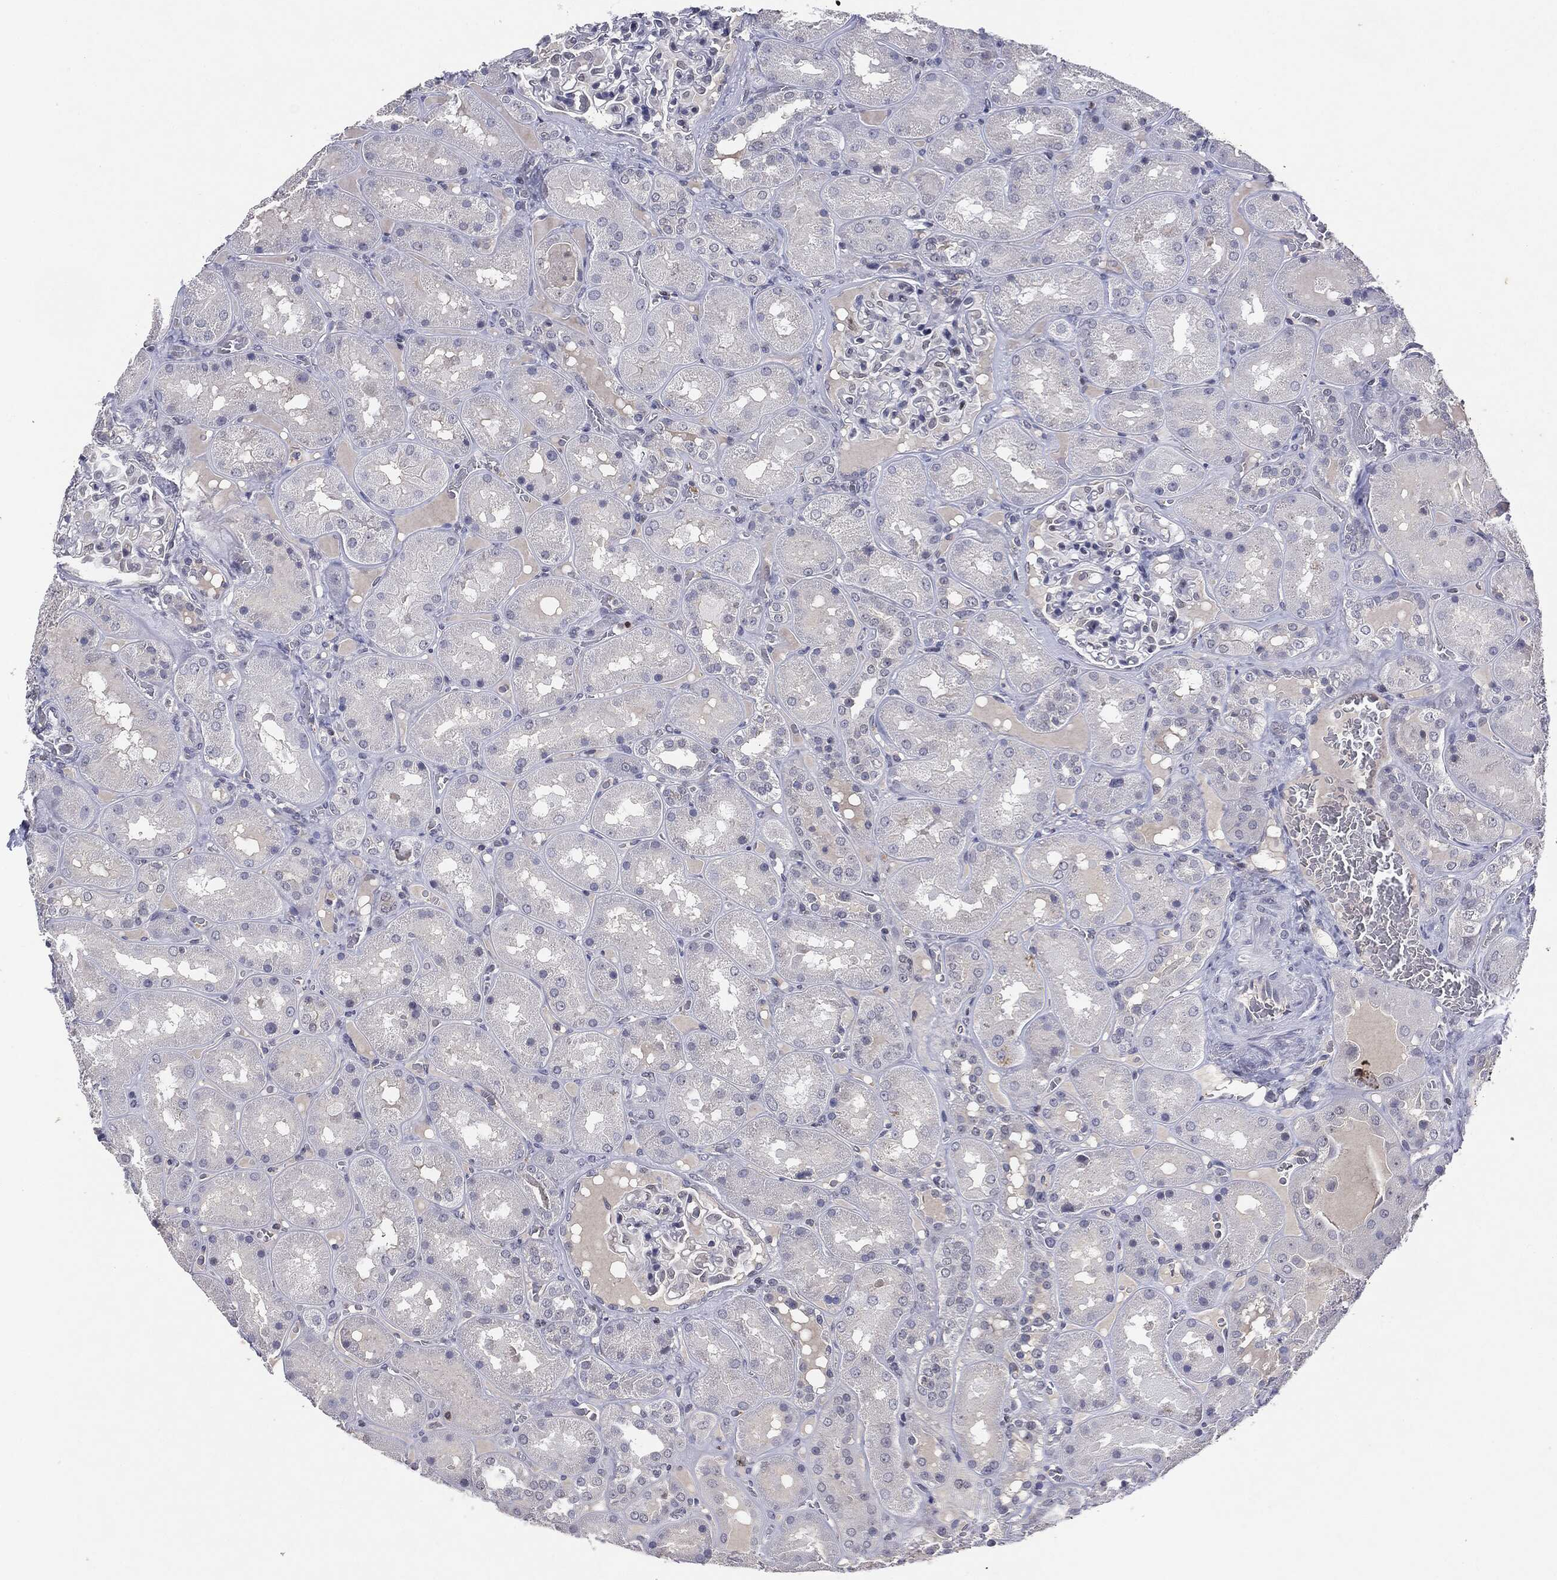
{"staining": {"intensity": "negative", "quantity": "none", "location": "none"}, "tissue": "kidney", "cell_type": "Cells in glomeruli", "image_type": "normal", "snomed": [{"axis": "morphology", "description": "Normal tissue, NOS"}, {"axis": "topography", "description": "Kidney"}], "caption": "The photomicrograph exhibits no staining of cells in glomeruli in normal kidney. (DAB (3,3'-diaminobenzidine) immunohistochemistry visualized using brightfield microscopy, high magnification).", "gene": "KIF2C", "patient": {"sex": "male", "age": 73}}